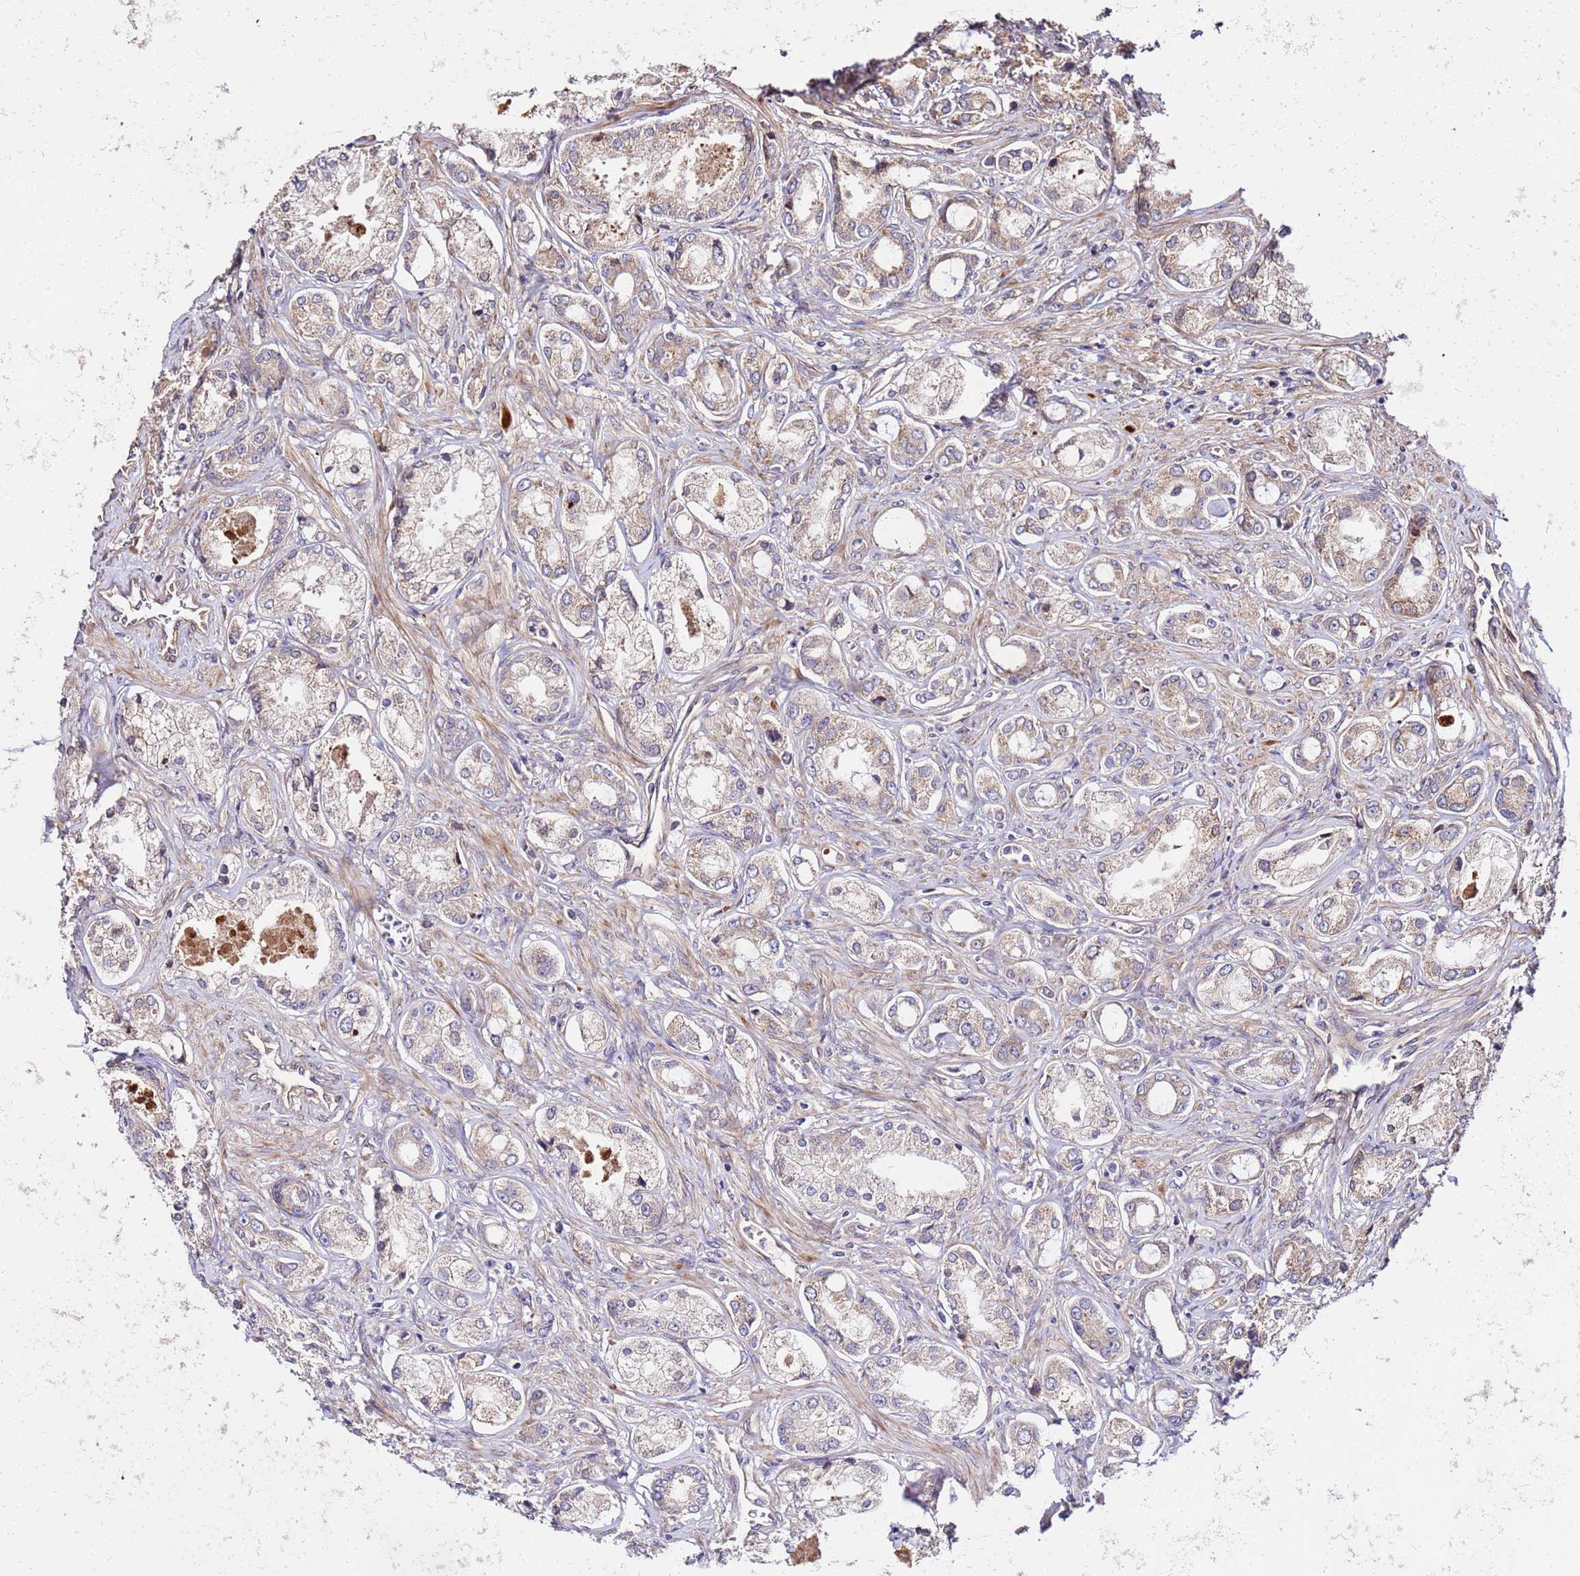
{"staining": {"intensity": "weak", "quantity": "25%-75%", "location": "cytoplasmic/membranous"}, "tissue": "prostate cancer", "cell_type": "Tumor cells", "image_type": "cancer", "snomed": [{"axis": "morphology", "description": "Adenocarcinoma, Low grade"}, {"axis": "topography", "description": "Prostate"}], "caption": "IHC image of neoplastic tissue: prostate adenocarcinoma (low-grade) stained using IHC demonstrates low levels of weak protein expression localized specifically in the cytoplasmic/membranous of tumor cells, appearing as a cytoplasmic/membranous brown color.", "gene": "WWC2", "patient": {"sex": "male", "age": 68}}